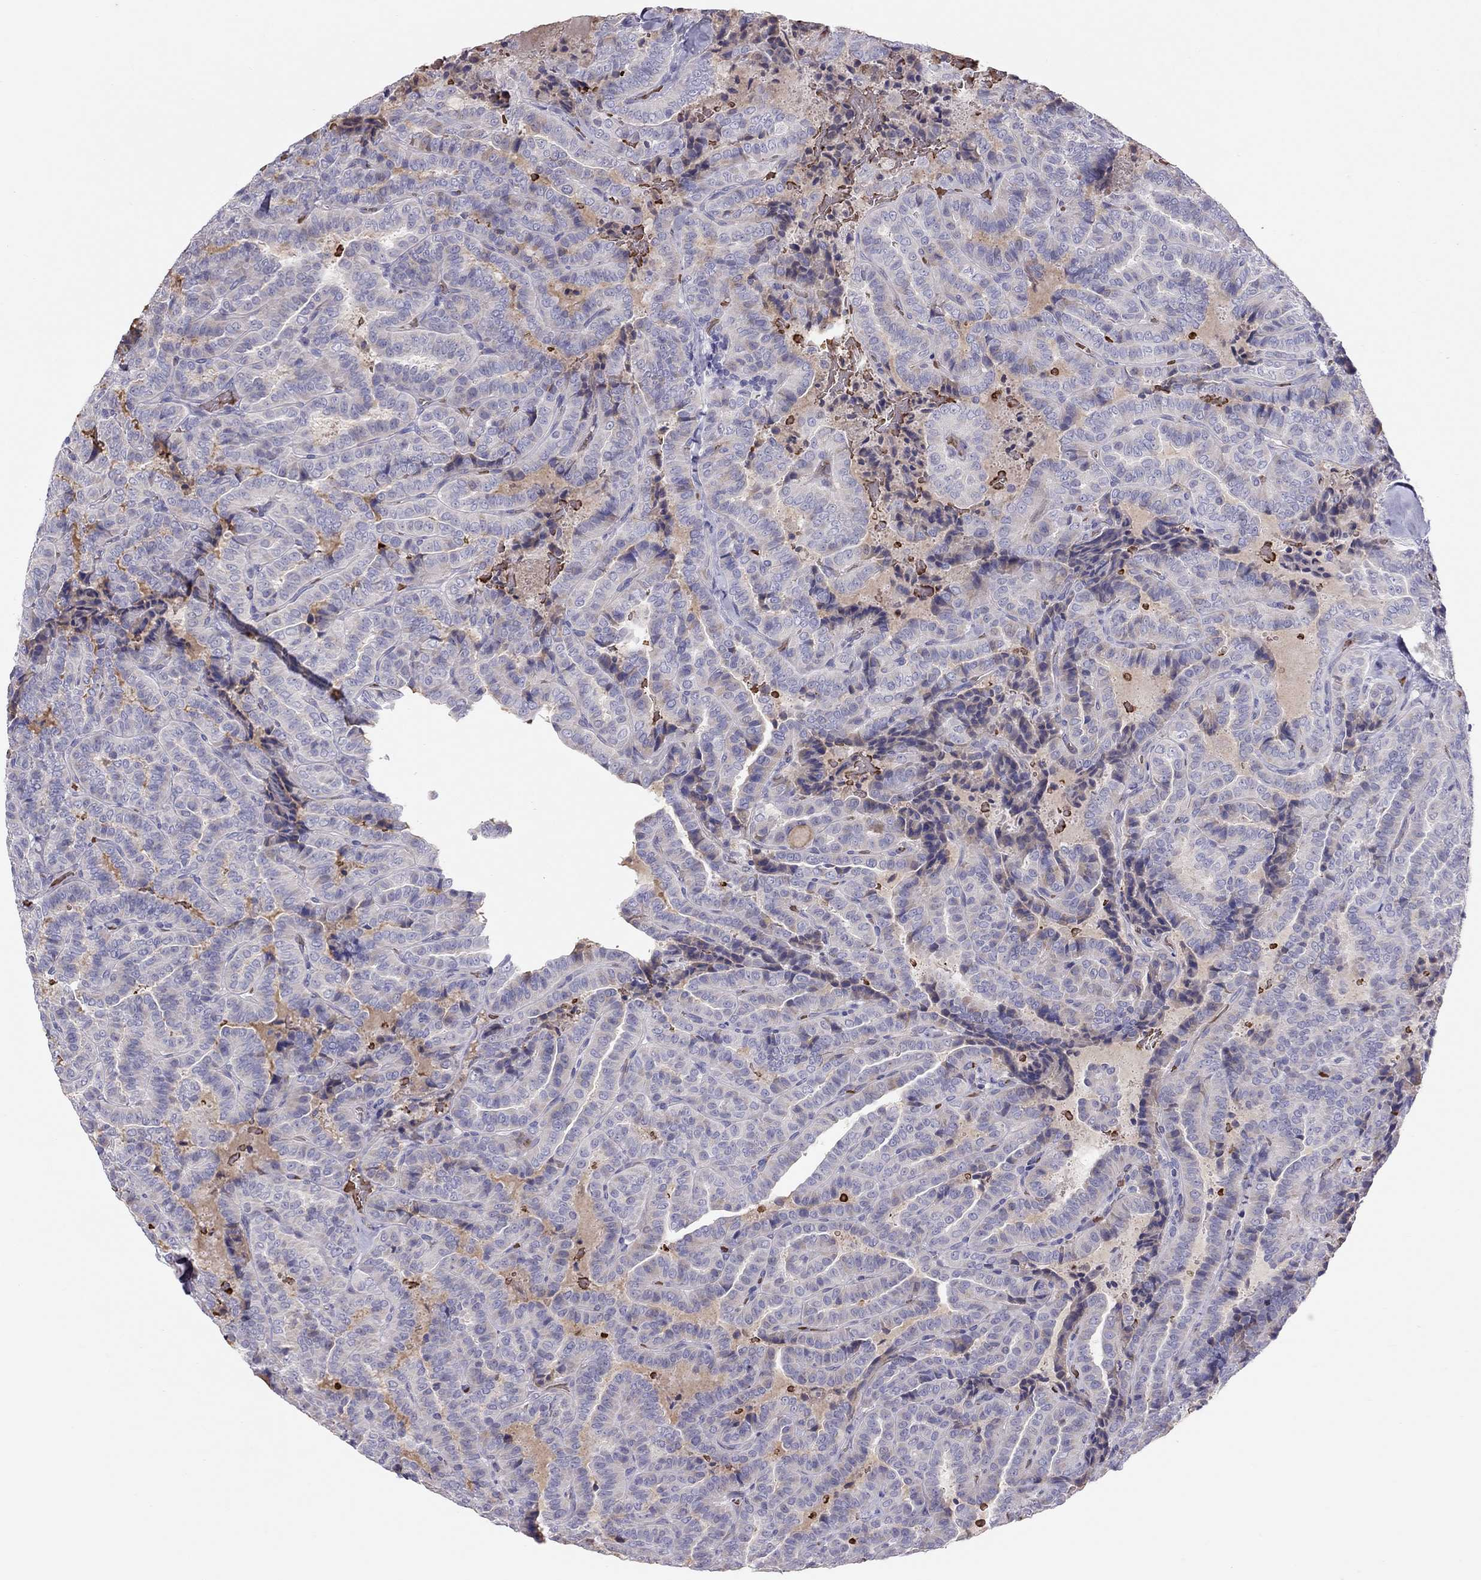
{"staining": {"intensity": "negative", "quantity": "none", "location": "none"}, "tissue": "thyroid cancer", "cell_type": "Tumor cells", "image_type": "cancer", "snomed": [{"axis": "morphology", "description": "Papillary adenocarcinoma, NOS"}, {"axis": "topography", "description": "Thyroid gland"}], "caption": "A photomicrograph of papillary adenocarcinoma (thyroid) stained for a protein displays no brown staining in tumor cells.", "gene": "FRMD1", "patient": {"sex": "female", "age": 39}}